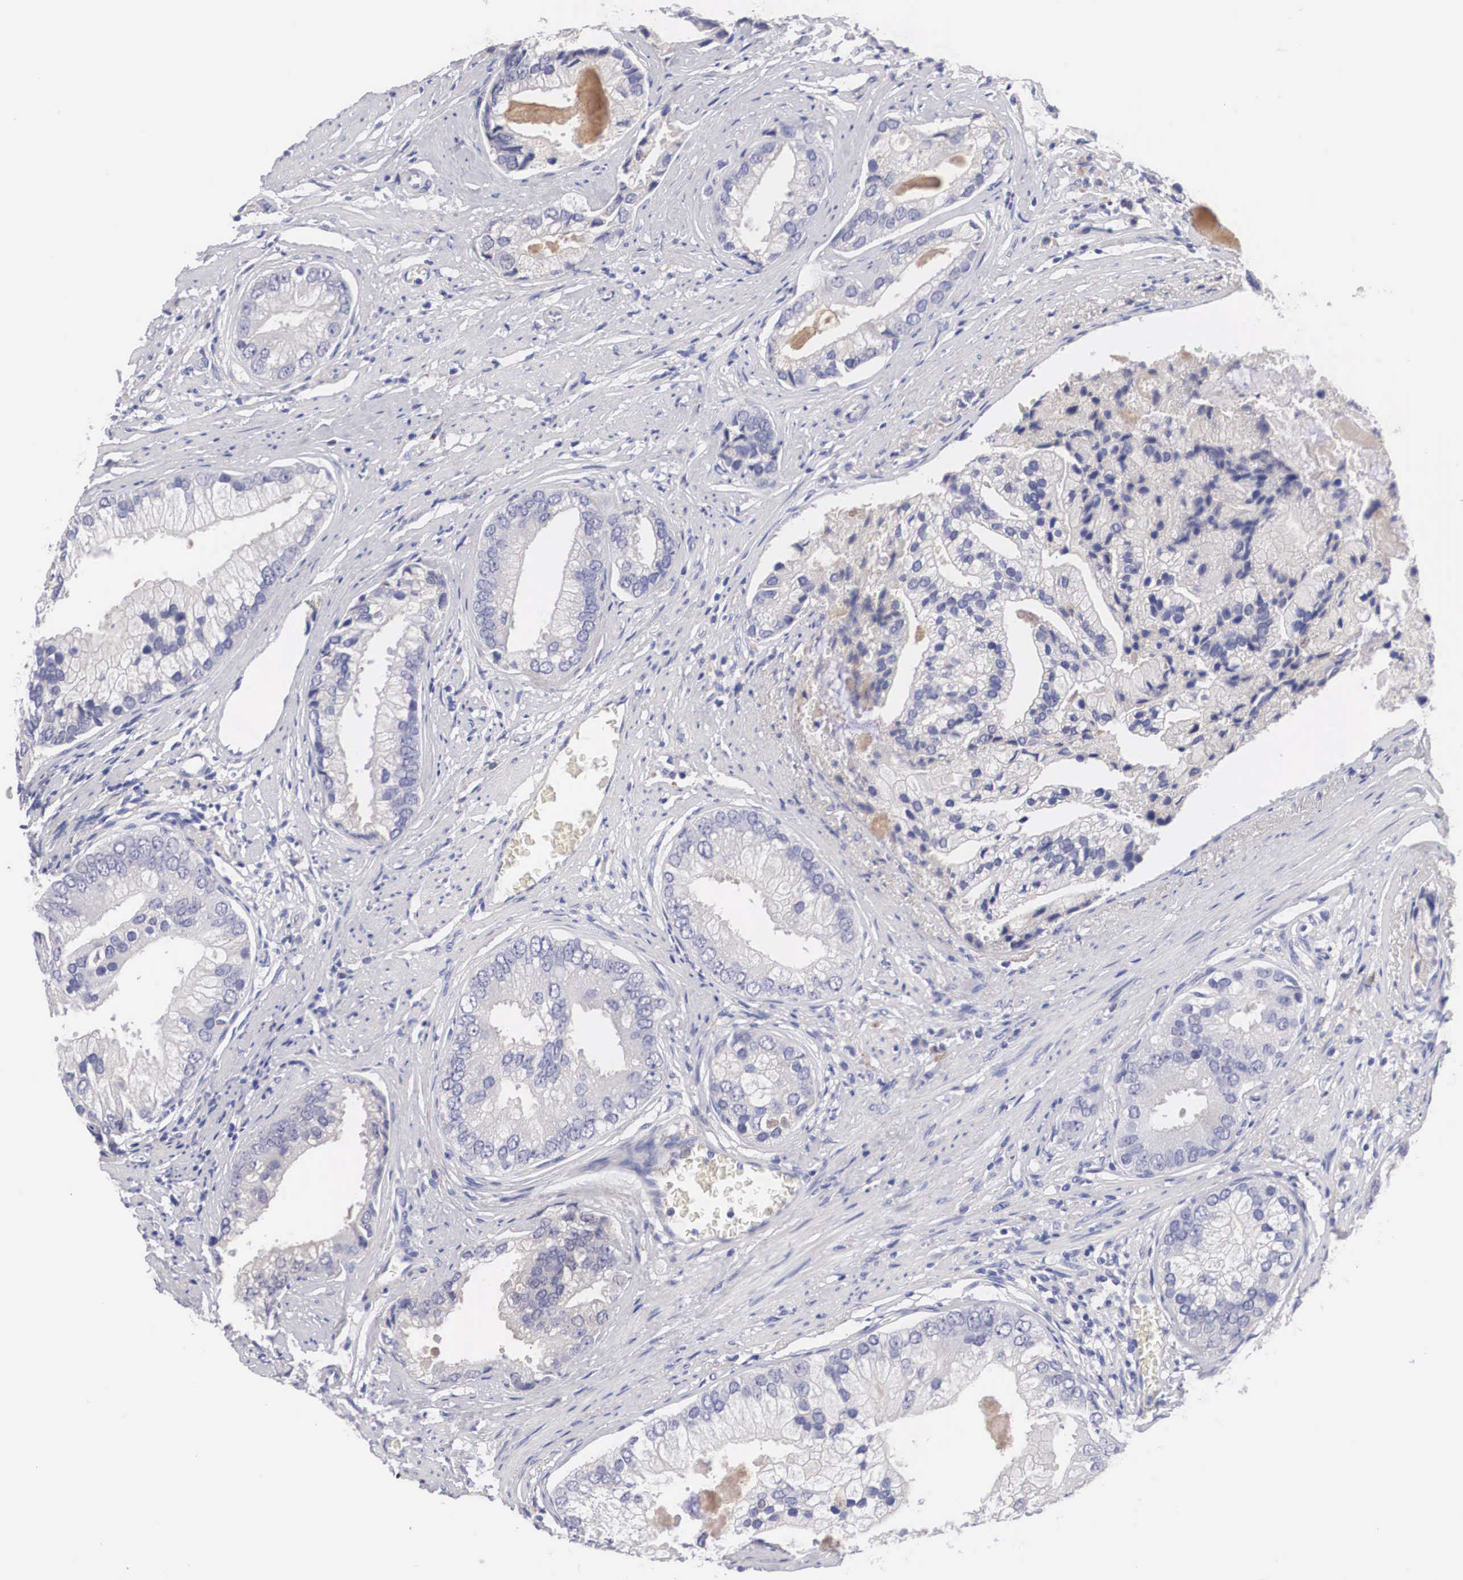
{"staining": {"intensity": "negative", "quantity": "none", "location": "none"}, "tissue": "prostate cancer", "cell_type": "Tumor cells", "image_type": "cancer", "snomed": [{"axis": "morphology", "description": "Adenocarcinoma, Low grade"}, {"axis": "topography", "description": "Prostate"}], "caption": "This is an immunohistochemistry (IHC) micrograph of human prostate cancer (adenocarcinoma (low-grade)). There is no positivity in tumor cells.", "gene": "ABHD4", "patient": {"sex": "male", "age": 71}}